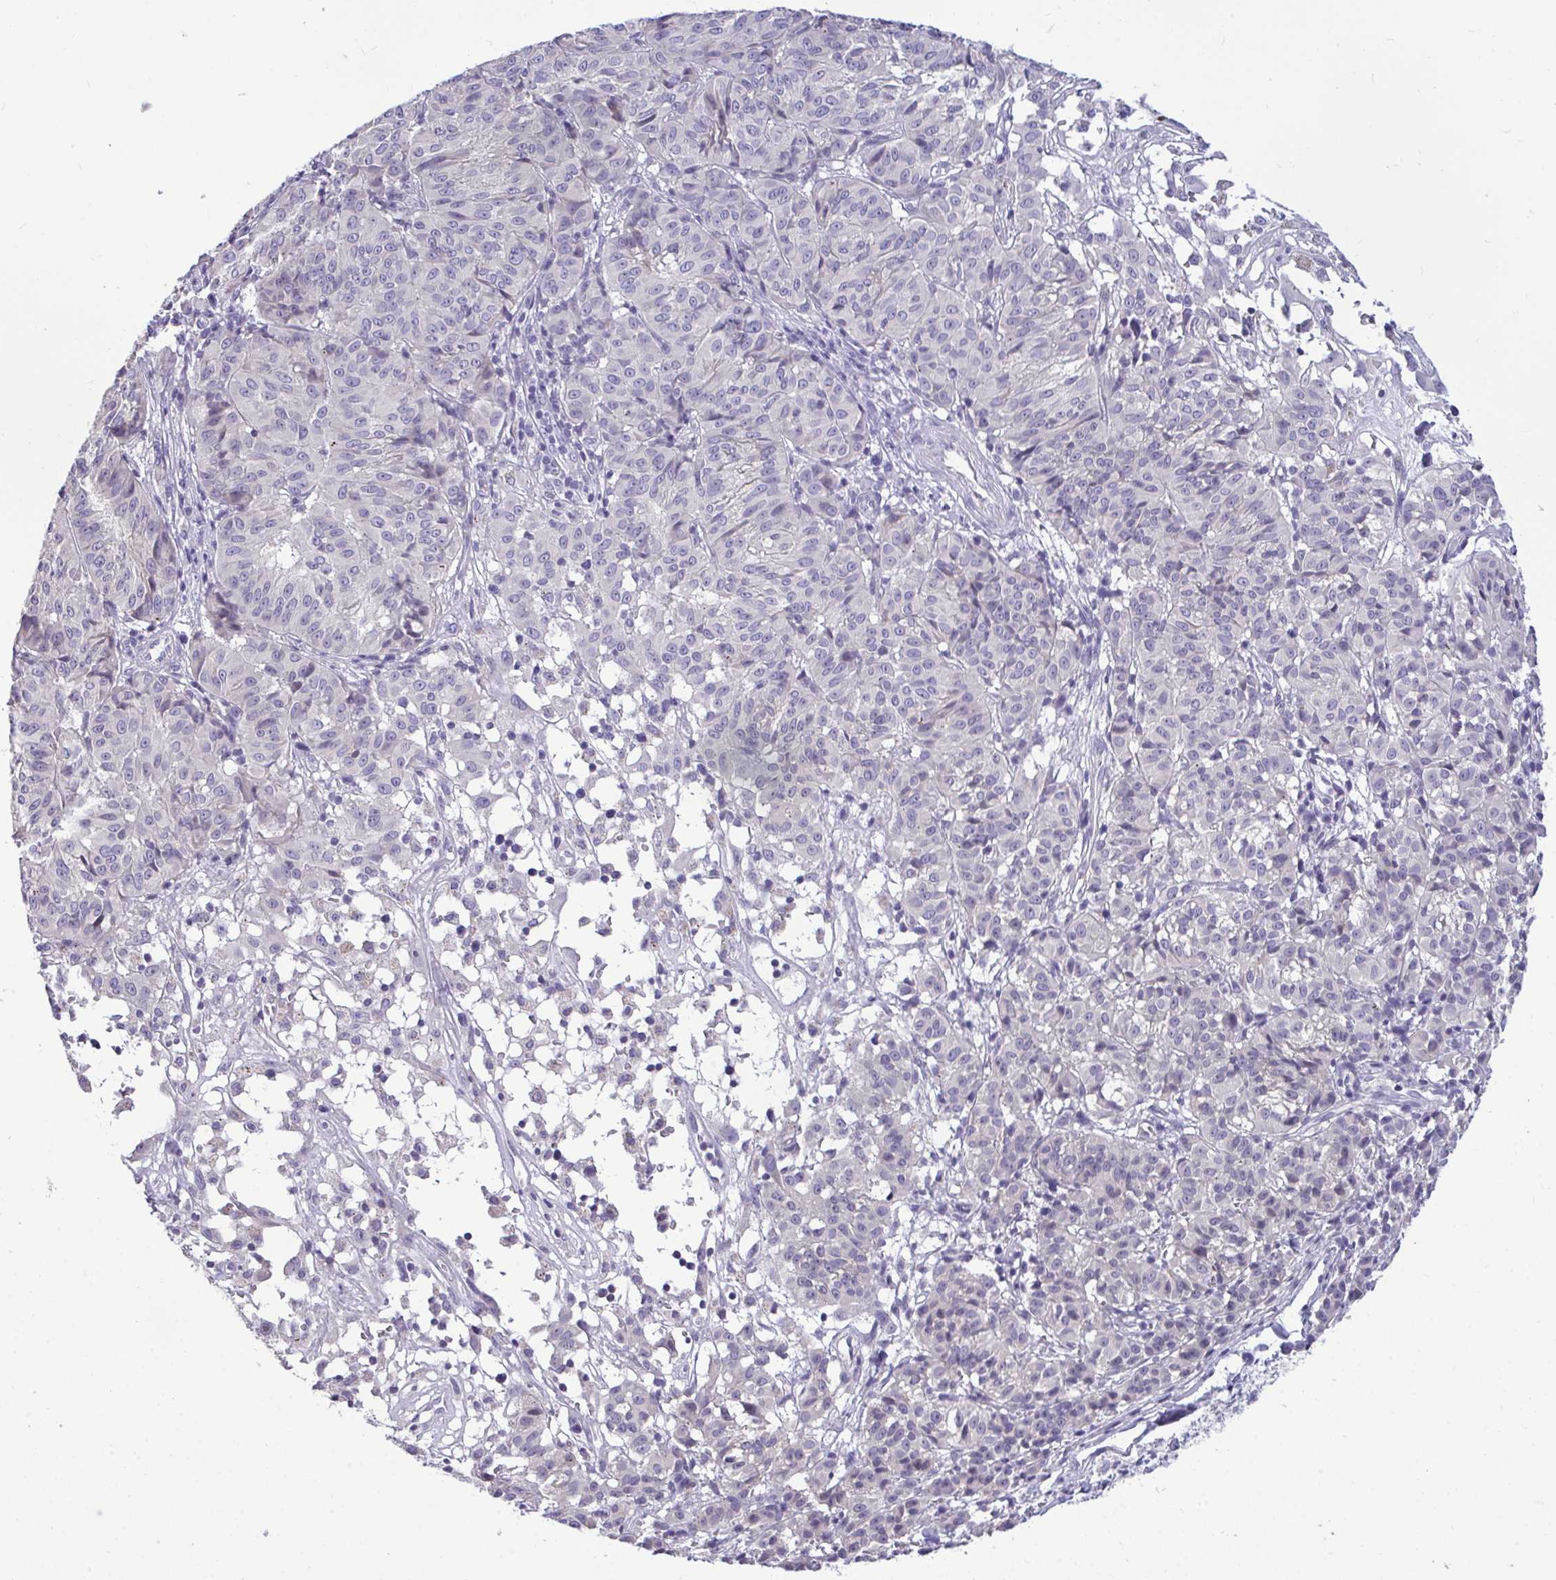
{"staining": {"intensity": "negative", "quantity": "none", "location": "none"}, "tissue": "melanoma", "cell_type": "Tumor cells", "image_type": "cancer", "snomed": [{"axis": "morphology", "description": "Malignant melanoma, NOS"}, {"axis": "topography", "description": "Skin"}], "caption": "Image shows no significant protein positivity in tumor cells of malignant melanoma.", "gene": "PIGK", "patient": {"sex": "female", "age": 72}}